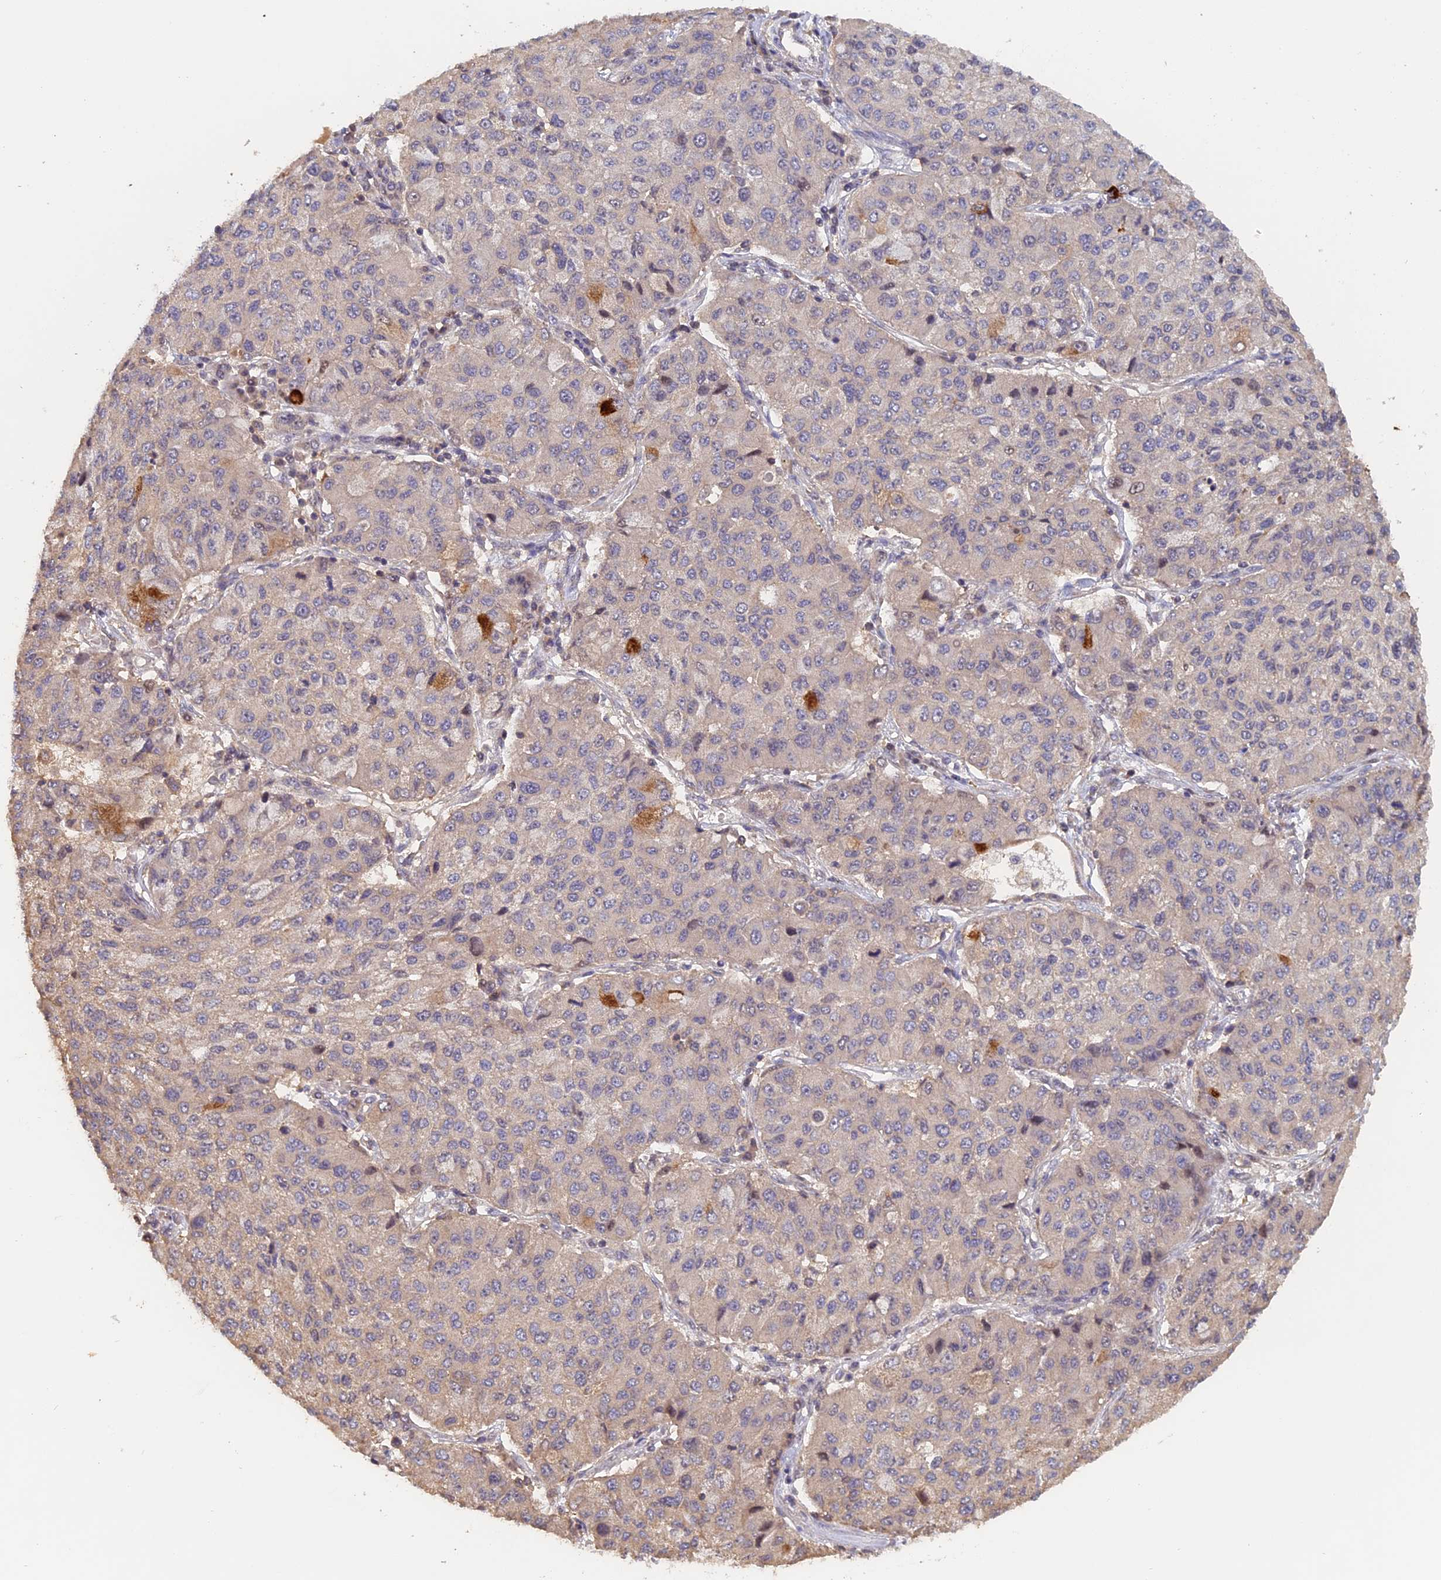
{"staining": {"intensity": "negative", "quantity": "none", "location": "none"}, "tissue": "lung cancer", "cell_type": "Tumor cells", "image_type": "cancer", "snomed": [{"axis": "morphology", "description": "Squamous cell carcinoma, NOS"}, {"axis": "topography", "description": "Lung"}], "caption": "Immunohistochemistry photomicrograph of neoplastic tissue: human lung cancer (squamous cell carcinoma) stained with DAB (3,3'-diaminobenzidine) shows no significant protein expression in tumor cells. (DAB (3,3'-diaminobenzidine) immunohistochemistry visualized using brightfield microscopy, high magnification).", "gene": "FAM98C", "patient": {"sex": "male", "age": 74}}